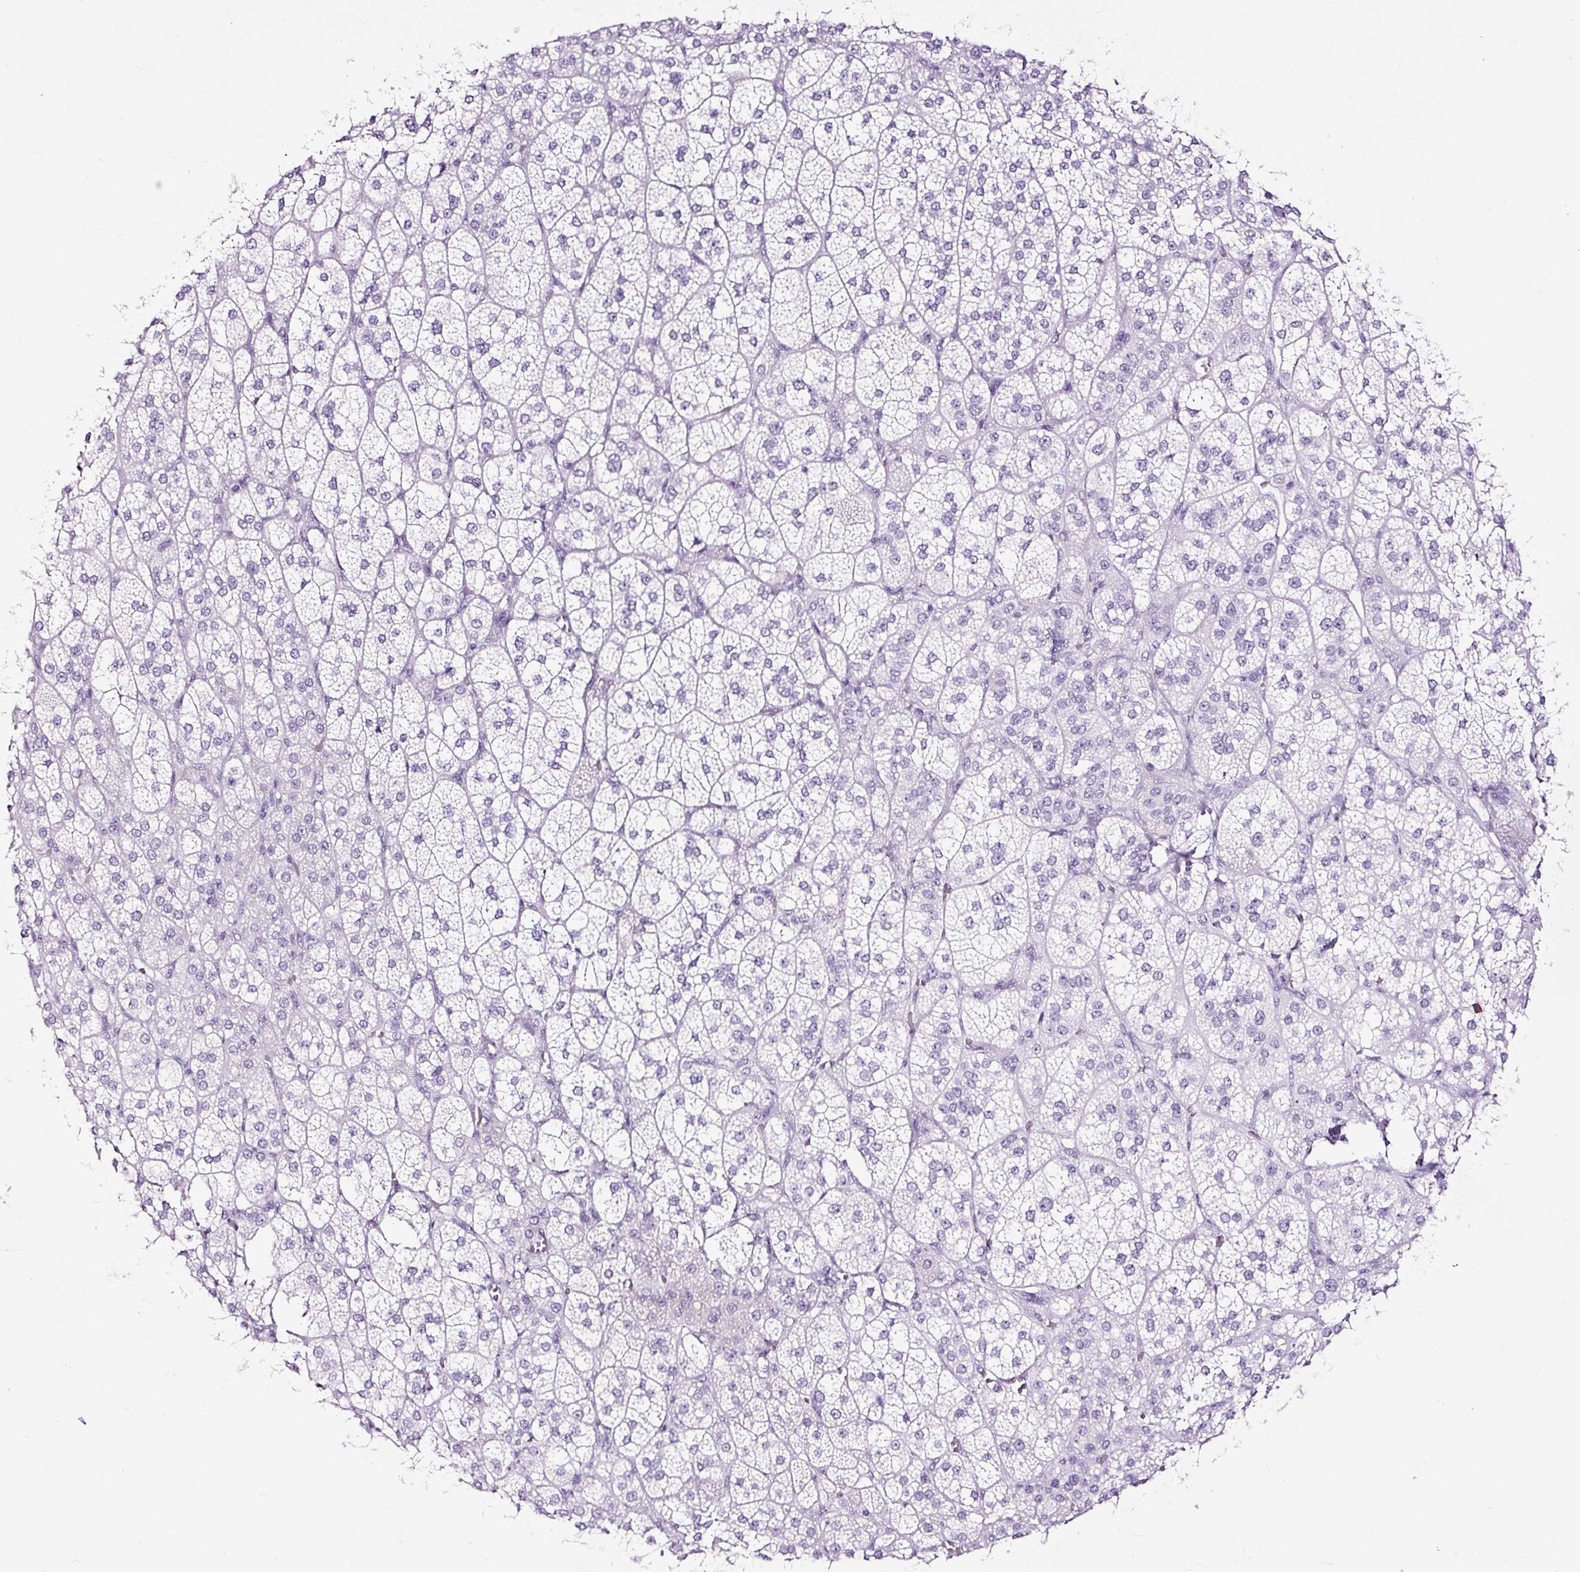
{"staining": {"intensity": "negative", "quantity": "none", "location": "none"}, "tissue": "adrenal gland", "cell_type": "Glandular cells", "image_type": "normal", "snomed": [{"axis": "morphology", "description": "Normal tissue, NOS"}, {"axis": "topography", "description": "Adrenal gland"}], "caption": "IHC histopathology image of benign adrenal gland: adrenal gland stained with DAB reveals no significant protein staining in glandular cells.", "gene": "NPHS2", "patient": {"sex": "female", "age": 60}}